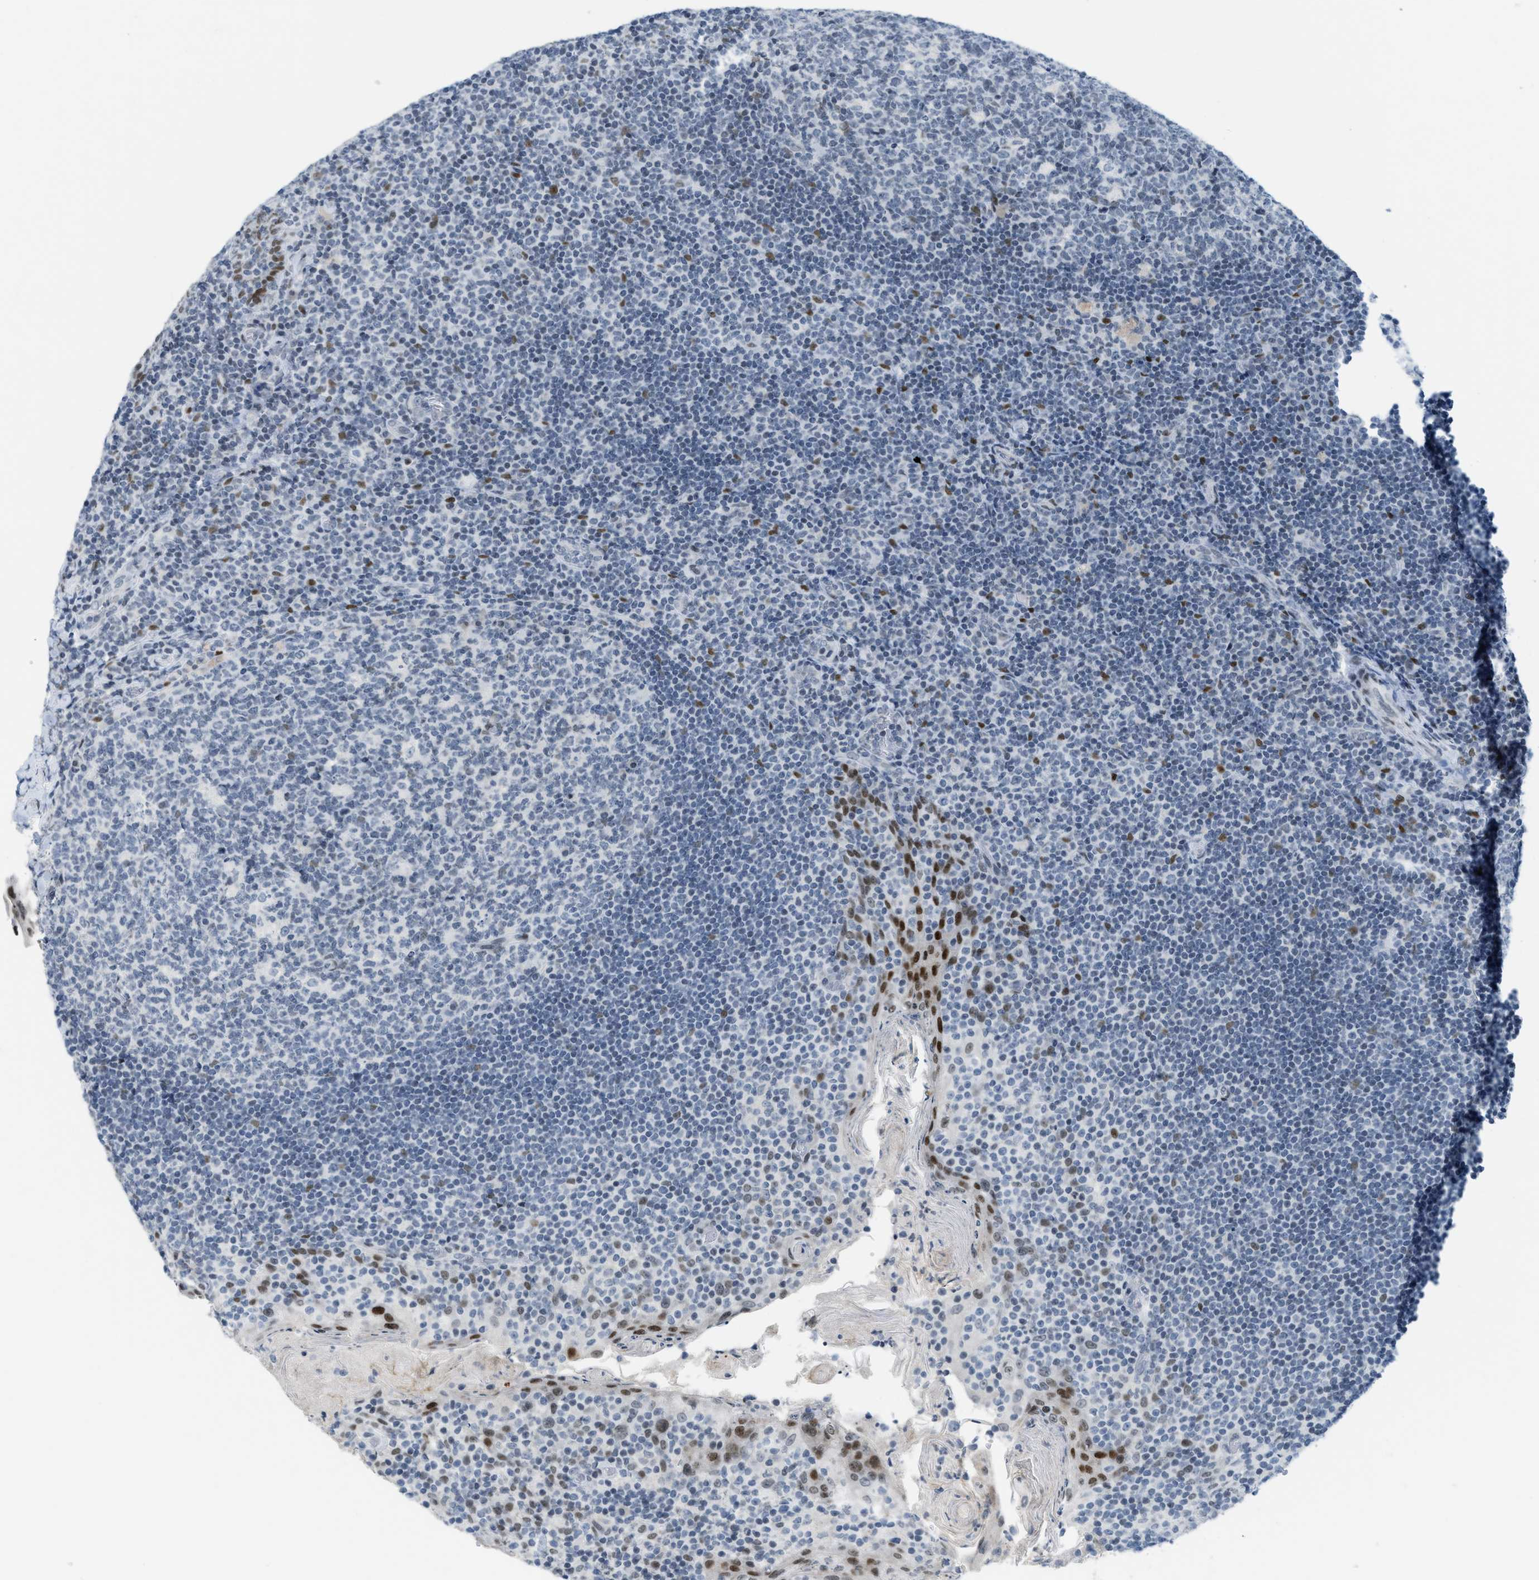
{"staining": {"intensity": "weak", "quantity": "<25%", "location": "nuclear"}, "tissue": "tonsil", "cell_type": "Germinal center cells", "image_type": "normal", "snomed": [{"axis": "morphology", "description": "Normal tissue, NOS"}, {"axis": "topography", "description": "Tonsil"}], "caption": "This is an IHC micrograph of normal human tonsil. There is no expression in germinal center cells.", "gene": "PBX1", "patient": {"sex": "male", "age": 17}}